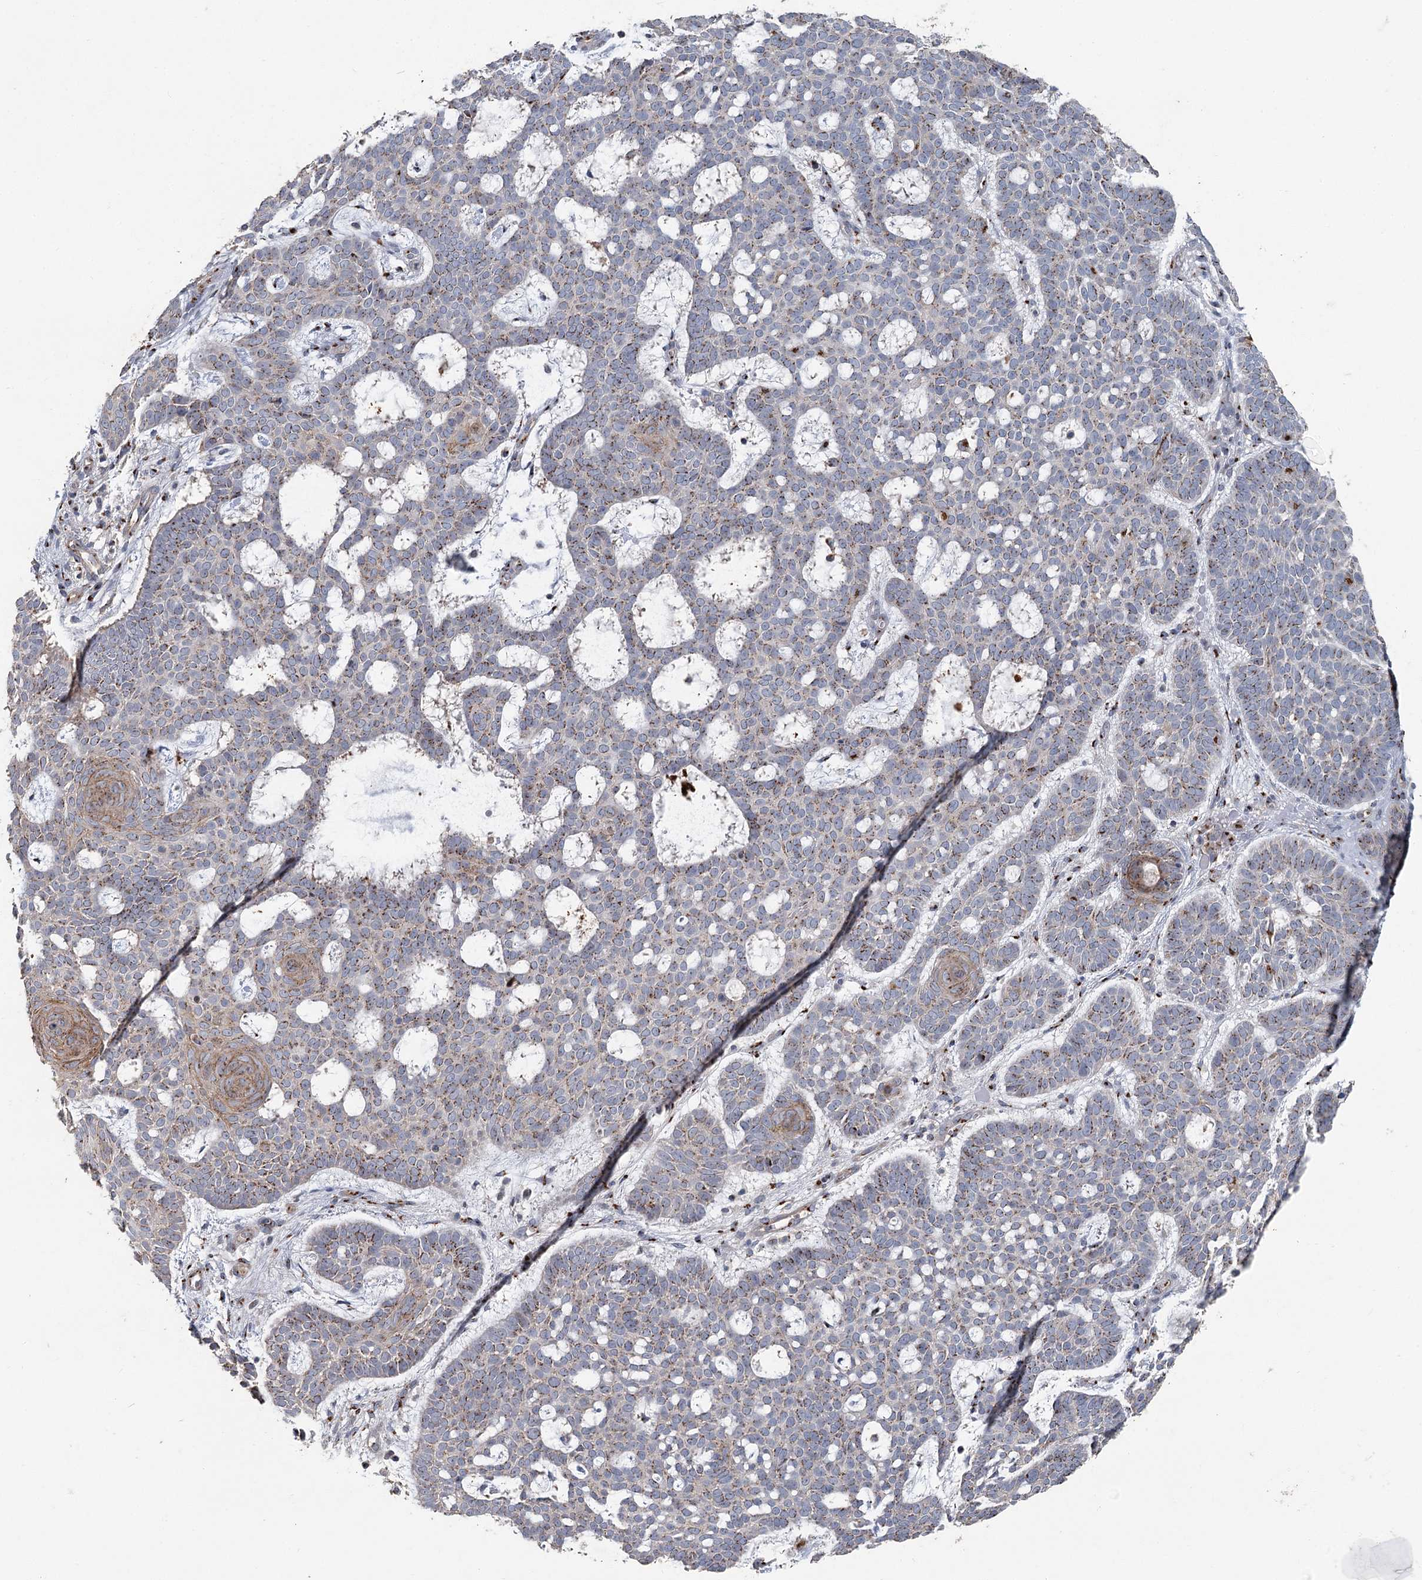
{"staining": {"intensity": "weak", "quantity": ">75%", "location": "cytoplasmic/membranous"}, "tissue": "skin cancer", "cell_type": "Tumor cells", "image_type": "cancer", "snomed": [{"axis": "morphology", "description": "Basal cell carcinoma"}, {"axis": "topography", "description": "Skin"}], "caption": "The photomicrograph displays immunohistochemical staining of skin cancer. There is weak cytoplasmic/membranous staining is present in approximately >75% of tumor cells.", "gene": "ITIH5", "patient": {"sex": "male", "age": 85}}